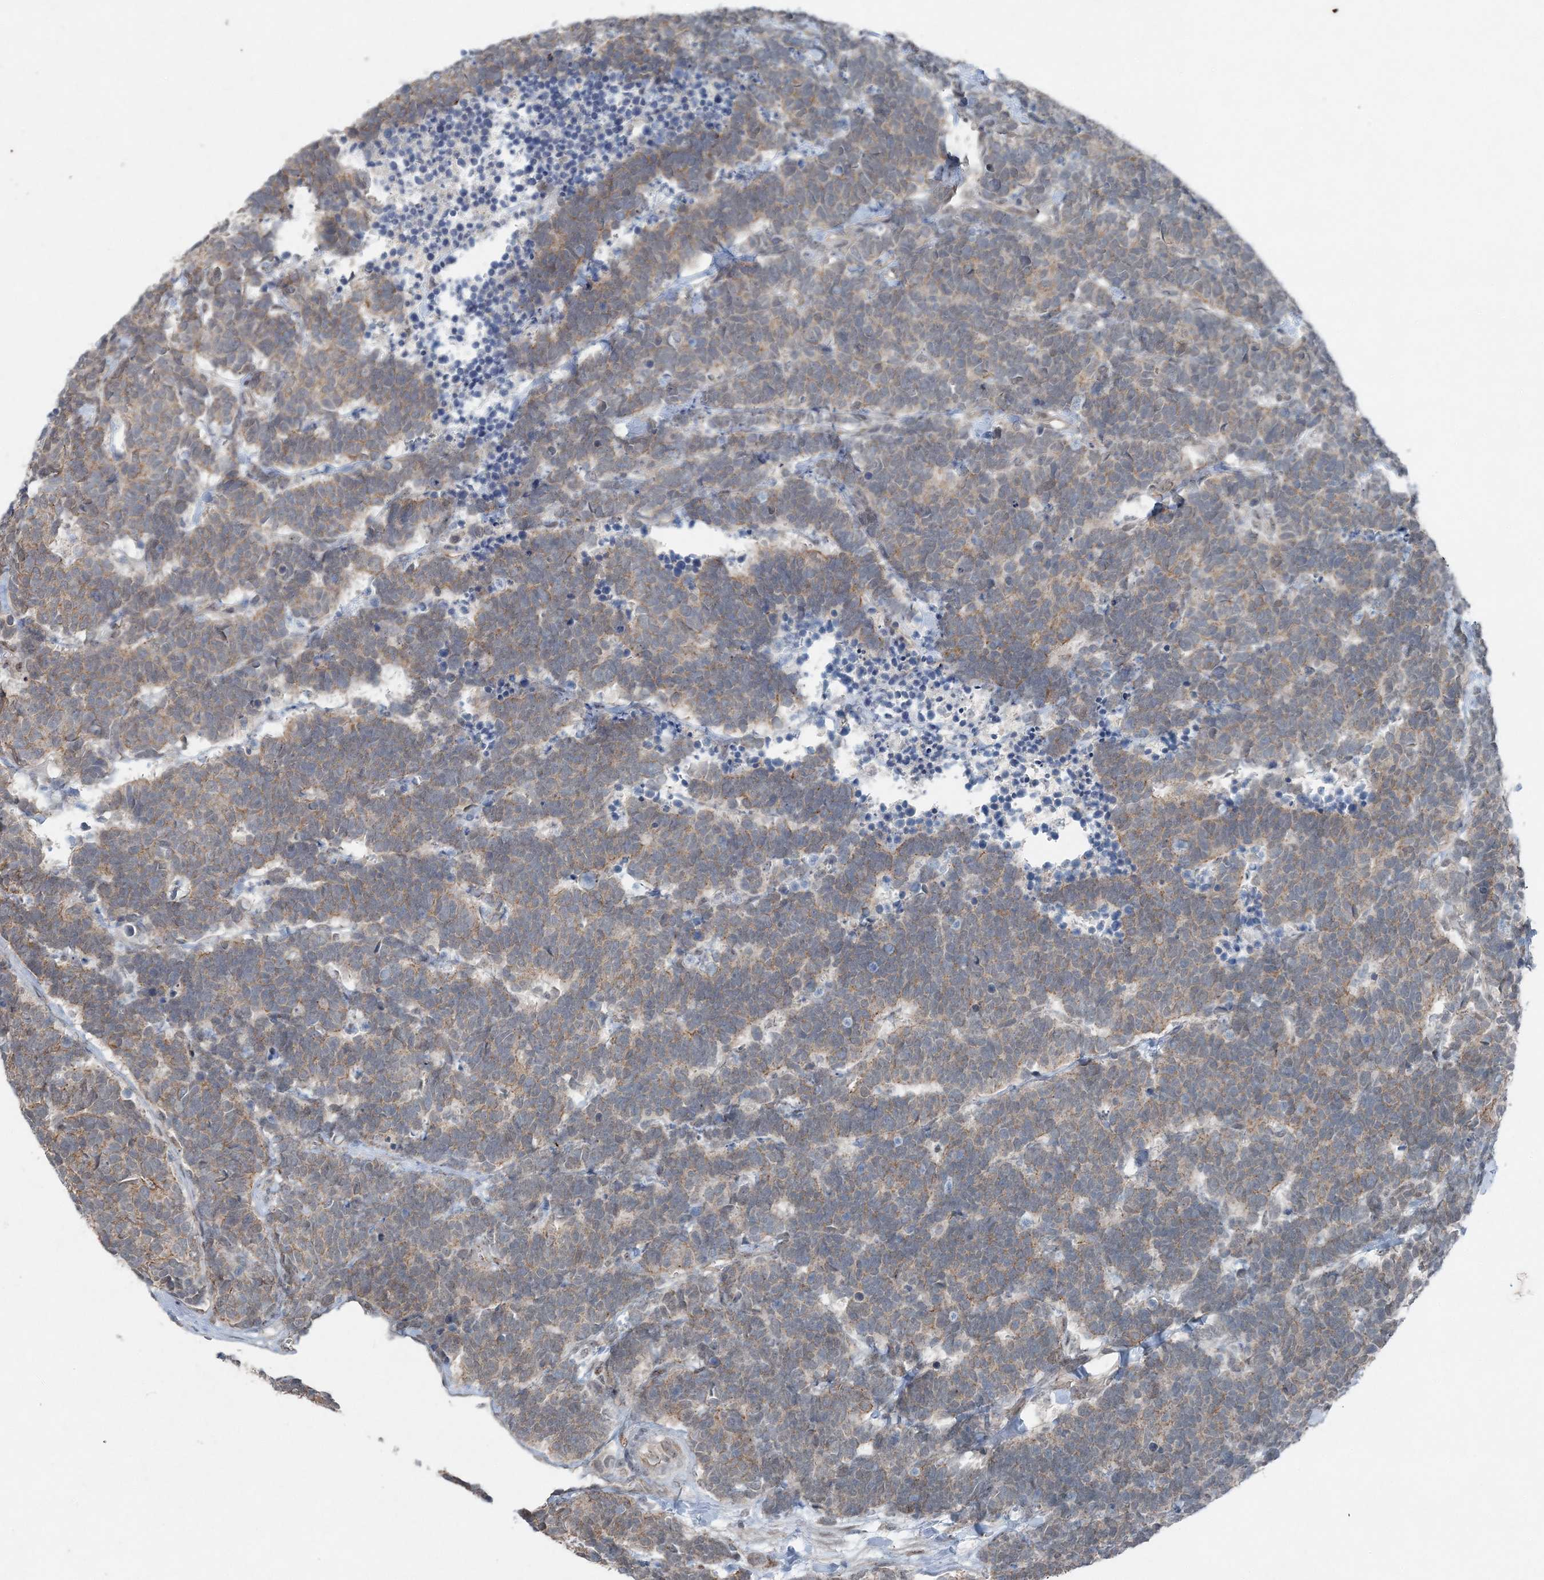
{"staining": {"intensity": "negative", "quantity": "none", "location": "none"}, "tissue": "carcinoid", "cell_type": "Tumor cells", "image_type": "cancer", "snomed": [{"axis": "morphology", "description": "Carcinoma, NOS"}, {"axis": "morphology", "description": "Carcinoid, malignant, NOS"}, {"axis": "topography", "description": "Urinary bladder"}], "caption": "There is no significant positivity in tumor cells of carcinoid.", "gene": "VSIG2", "patient": {"sex": "male", "age": 57}}